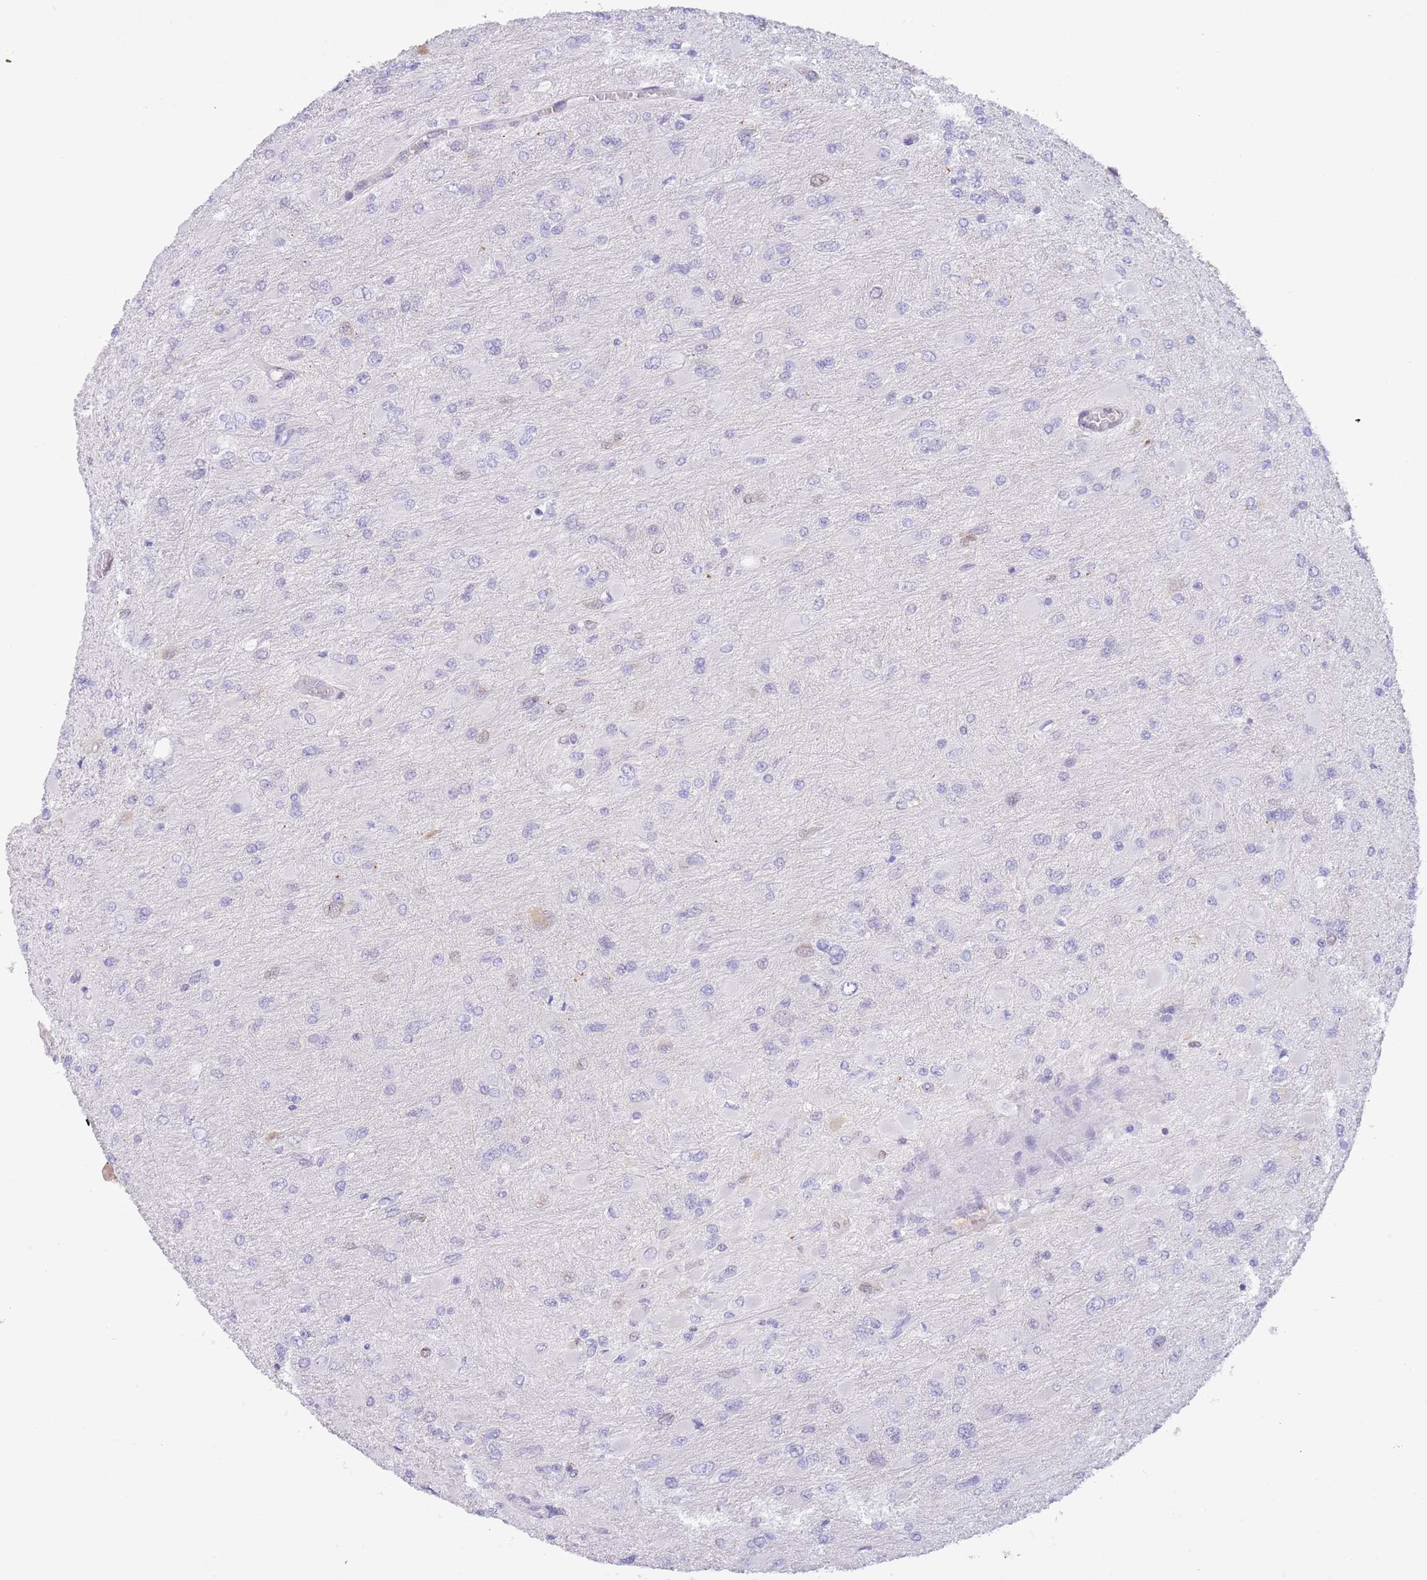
{"staining": {"intensity": "negative", "quantity": "none", "location": "none"}, "tissue": "glioma", "cell_type": "Tumor cells", "image_type": "cancer", "snomed": [{"axis": "morphology", "description": "Glioma, malignant, High grade"}, {"axis": "topography", "description": "Cerebral cortex"}], "caption": "Tumor cells show no significant protein positivity in glioma.", "gene": "EBPL", "patient": {"sex": "female", "age": 36}}